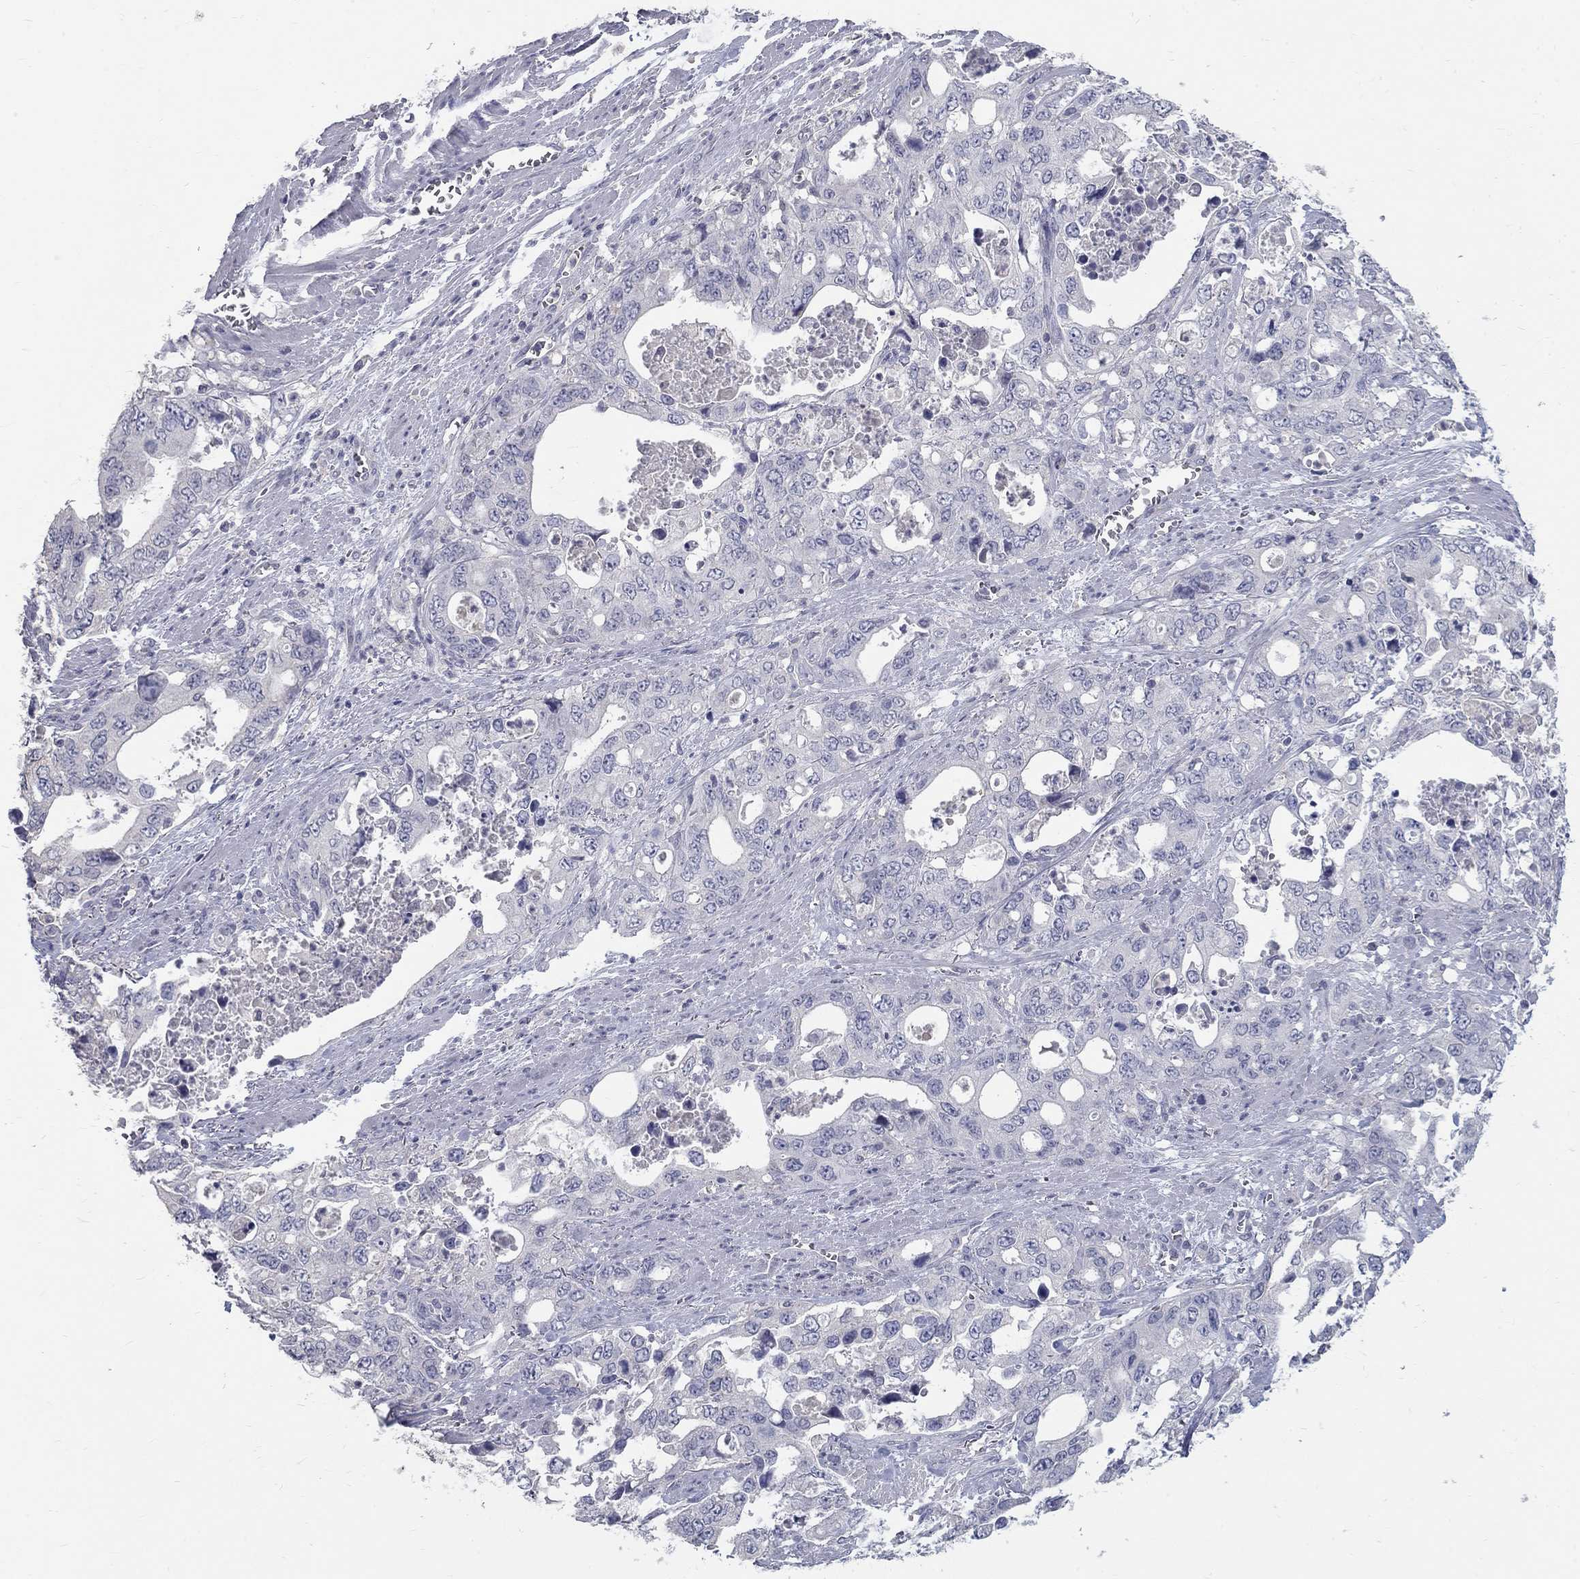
{"staining": {"intensity": "negative", "quantity": "none", "location": "none"}, "tissue": "stomach cancer", "cell_type": "Tumor cells", "image_type": "cancer", "snomed": [{"axis": "morphology", "description": "Adenocarcinoma, NOS"}, {"axis": "topography", "description": "Stomach, upper"}], "caption": "An image of human stomach adenocarcinoma is negative for staining in tumor cells.", "gene": "PTH1R", "patient": {"sex": "male", "age": 74}}